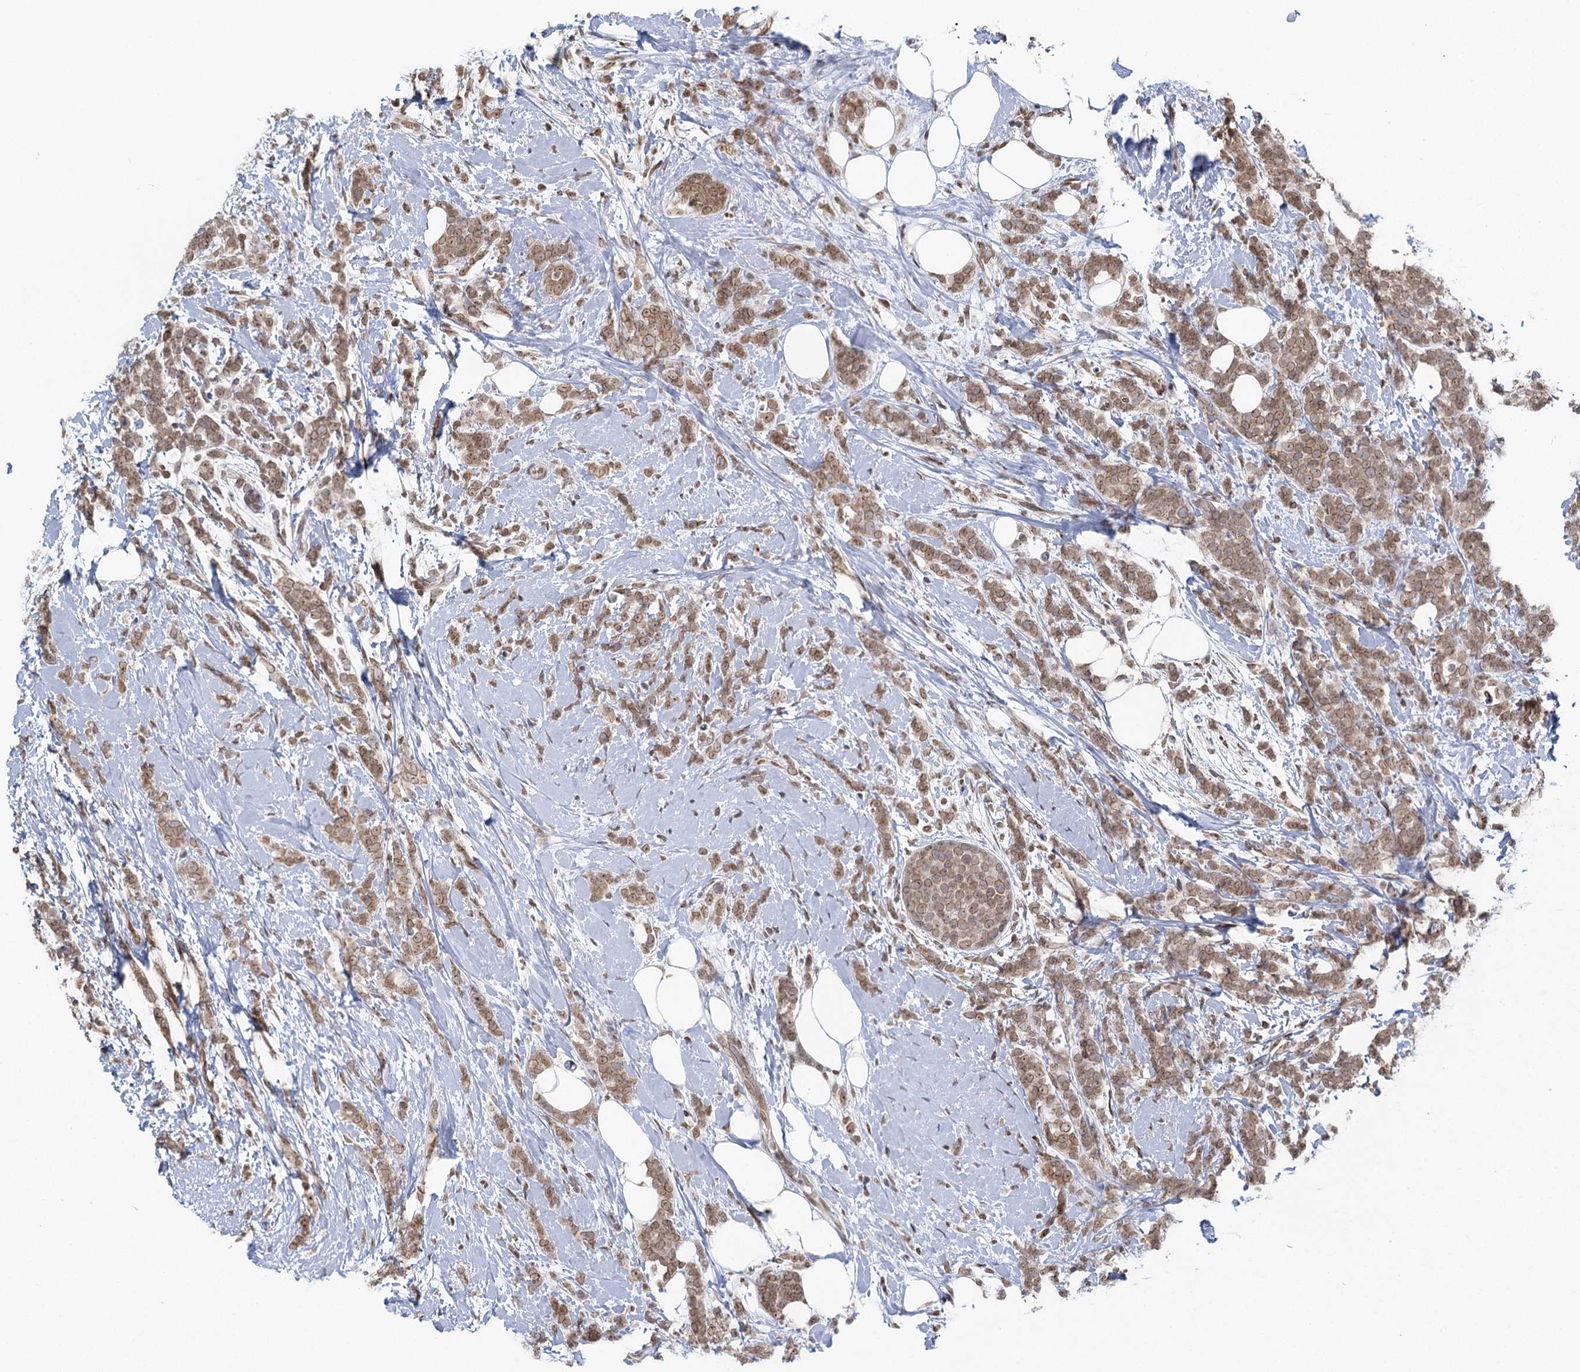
{"staining": {"intensity": "moderate", "quantity": ">75%", "location": "cytoplasmic/membranous,nuclear"}, "tissue": "breast cancer", "cell_type": "Tumor cells", "image_type": "cancer", "snomed": [{"axis": "morphology", "description": "Lobular carcinoma"}, {"axis": "topography", "description": "Breast"}], "caption": "Immunohistochemistry (IHC) staining of lobular carcinoma (breast), which reveals medium levels of moderate cytoplasmic/membranous and nuclear positivity in approximately >75% of tumor cells indicating moderate cytoplasmic/membranous and nuclear protein positivity. The staining was performed using DAB (3,3'-diaminobenzidine) (brown) for protein detection and nuclei were counterstained in hematoxylin (blue).", "gene": "TREX1", "patient": {"sex": "female", "age": 58}}